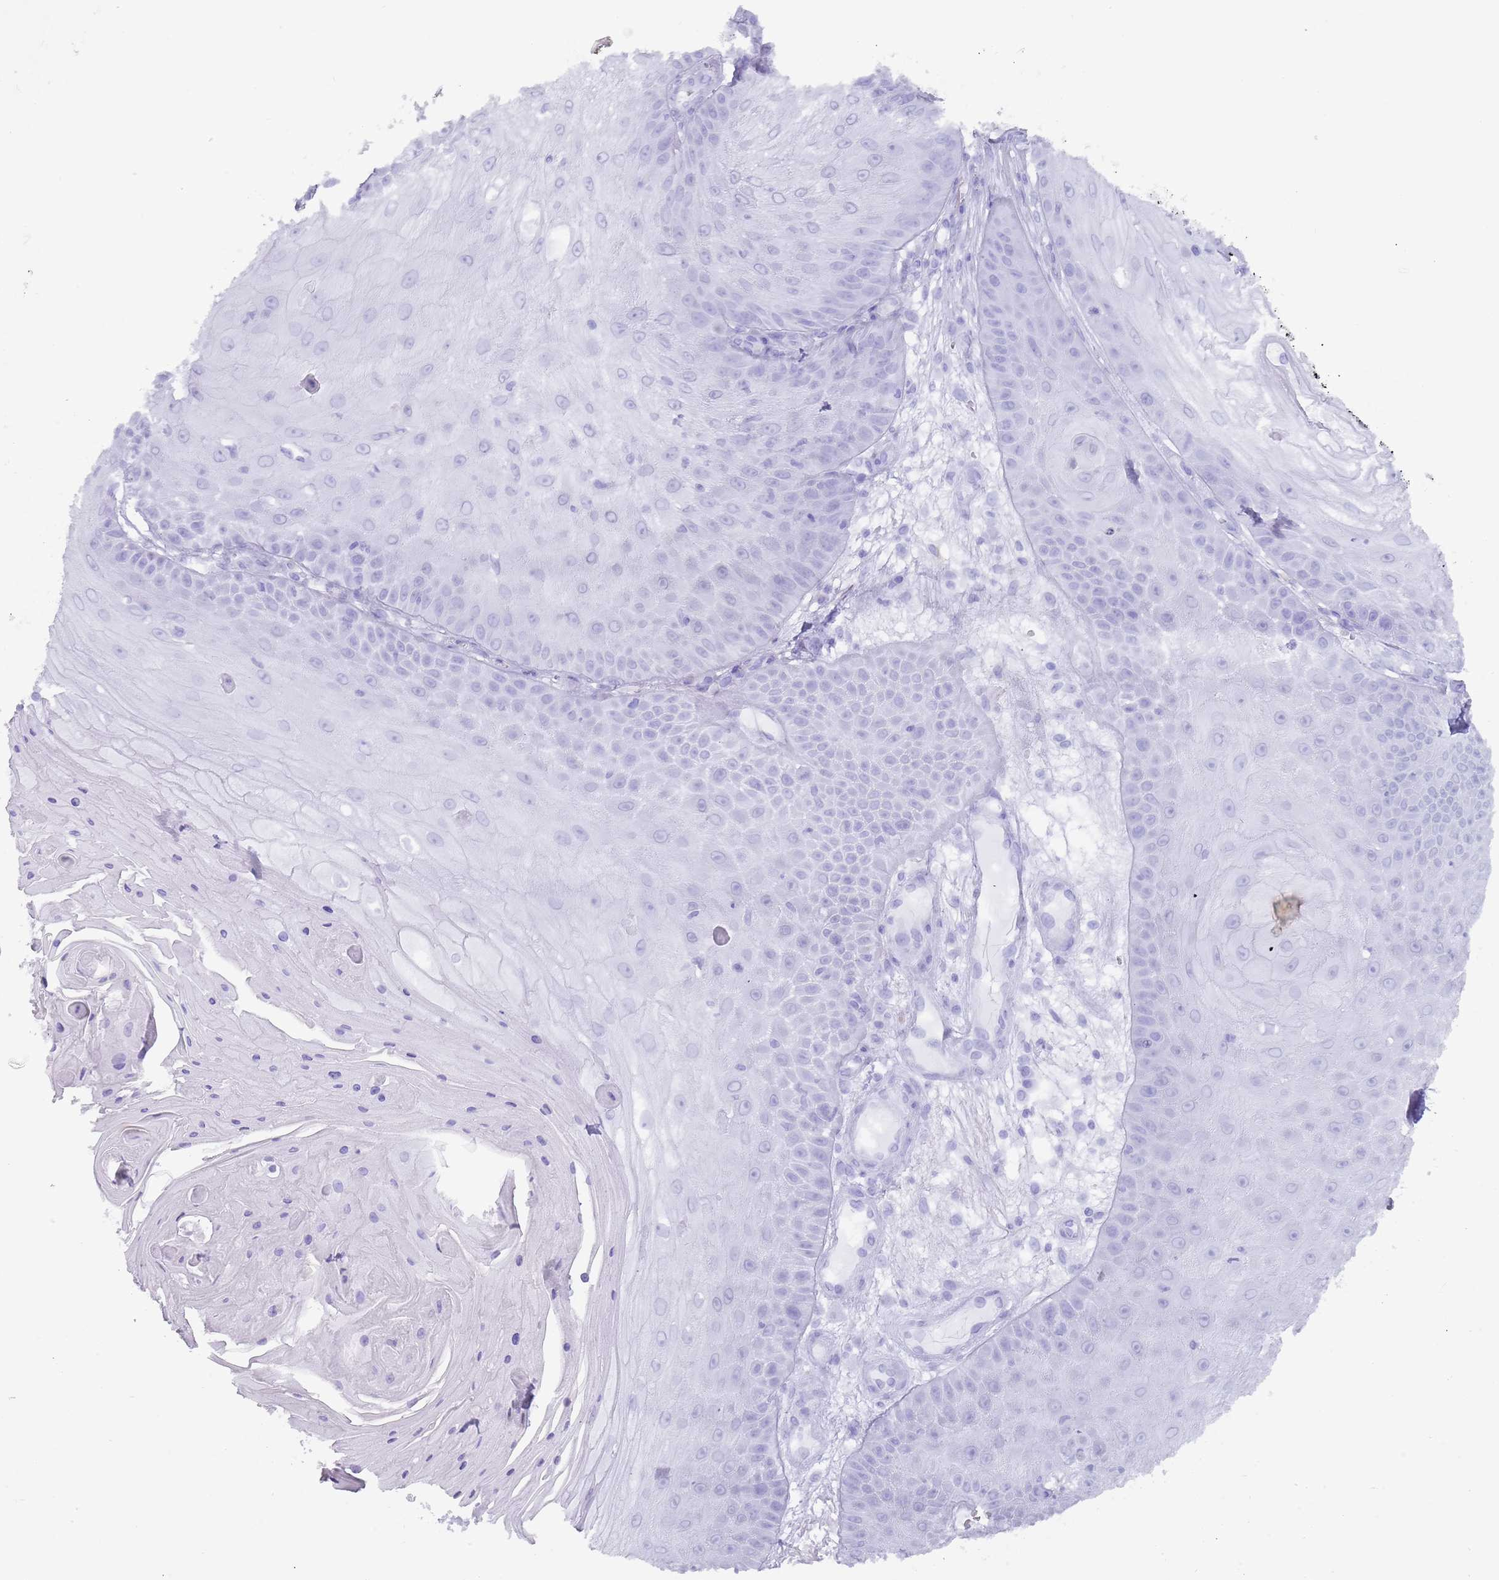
{"staining": {"intensity": "negative", "quantity": "none", "location": "none"}, "tissue": "skin cancer", "cell_type": "Tumor cells", "image_type": "cancer", "snomed": [{"axis": "morphology", "description": "Squamous cell carcinoma, NOS"}, {"axis": "topography", "description": "Skin"}], "caption": "Human skin squamous cell carcinoma stained for a protein using immunohistochemistry (IHC) demonstrates no positivity in tumor cells.", "gene": "HDAC8", "patient": {"sex": "male", "age": 70}}